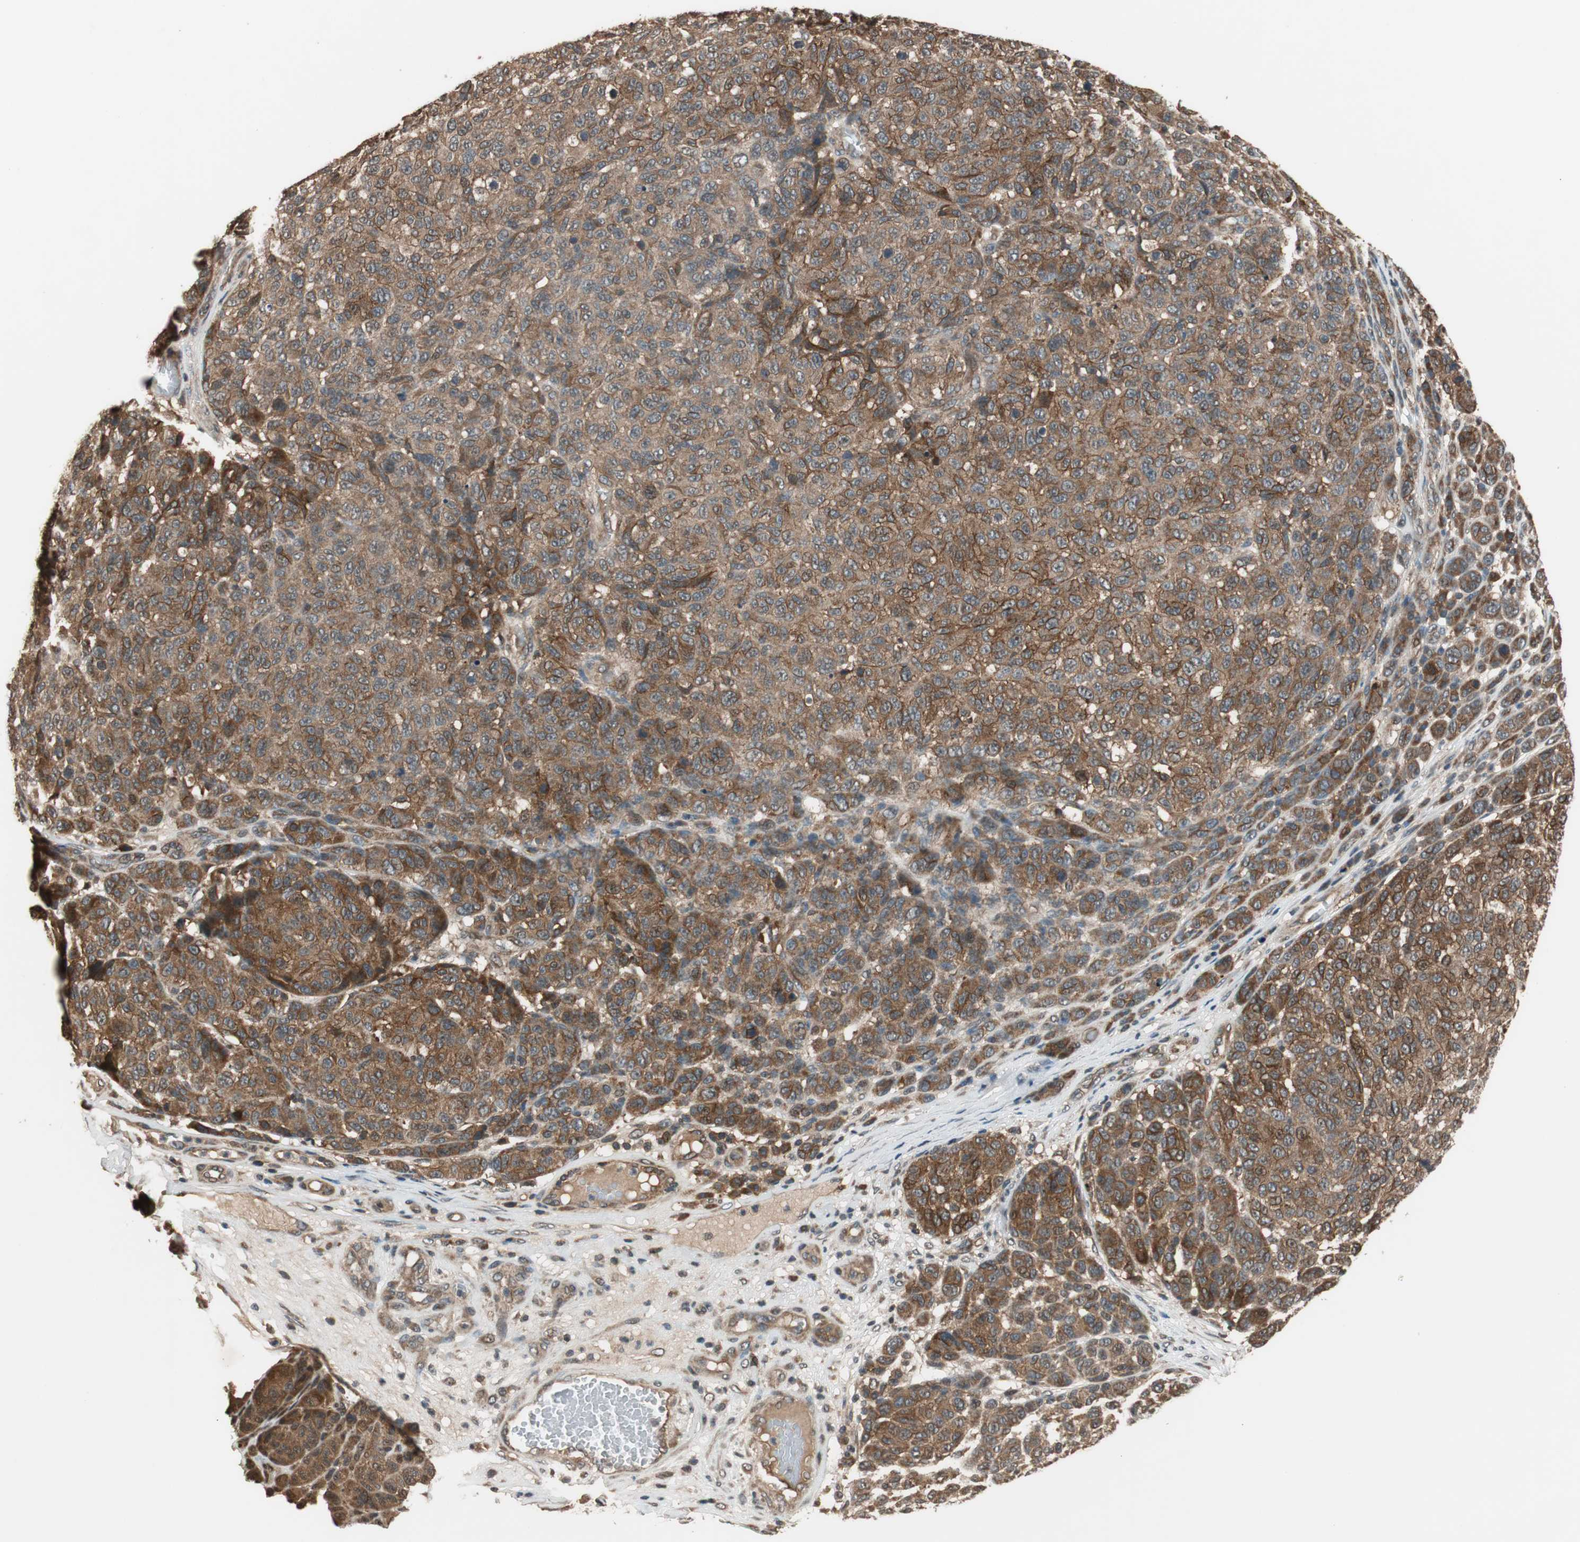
{"staining": {"intensity": "moderate", "quantity": ">75%", "location": "cytoplasmic/membranous"}, "tissue": "melanoma", "cell_type": "Tumor cells", "image_type": "cancer", "snomed": [{"axis": "morphology", "description": "Malignant melanoma, NOS"}, {"axis": "topography", "description": "Skin"}], "caption": "Immunohistochemical staining of human malignant melanoma exhibits moderate cytoplasmic/membranous protein expression in approximately >75% of tumor cells.", "gene": "TMEM230", "patient": {"sex": "male", "age": 59}}